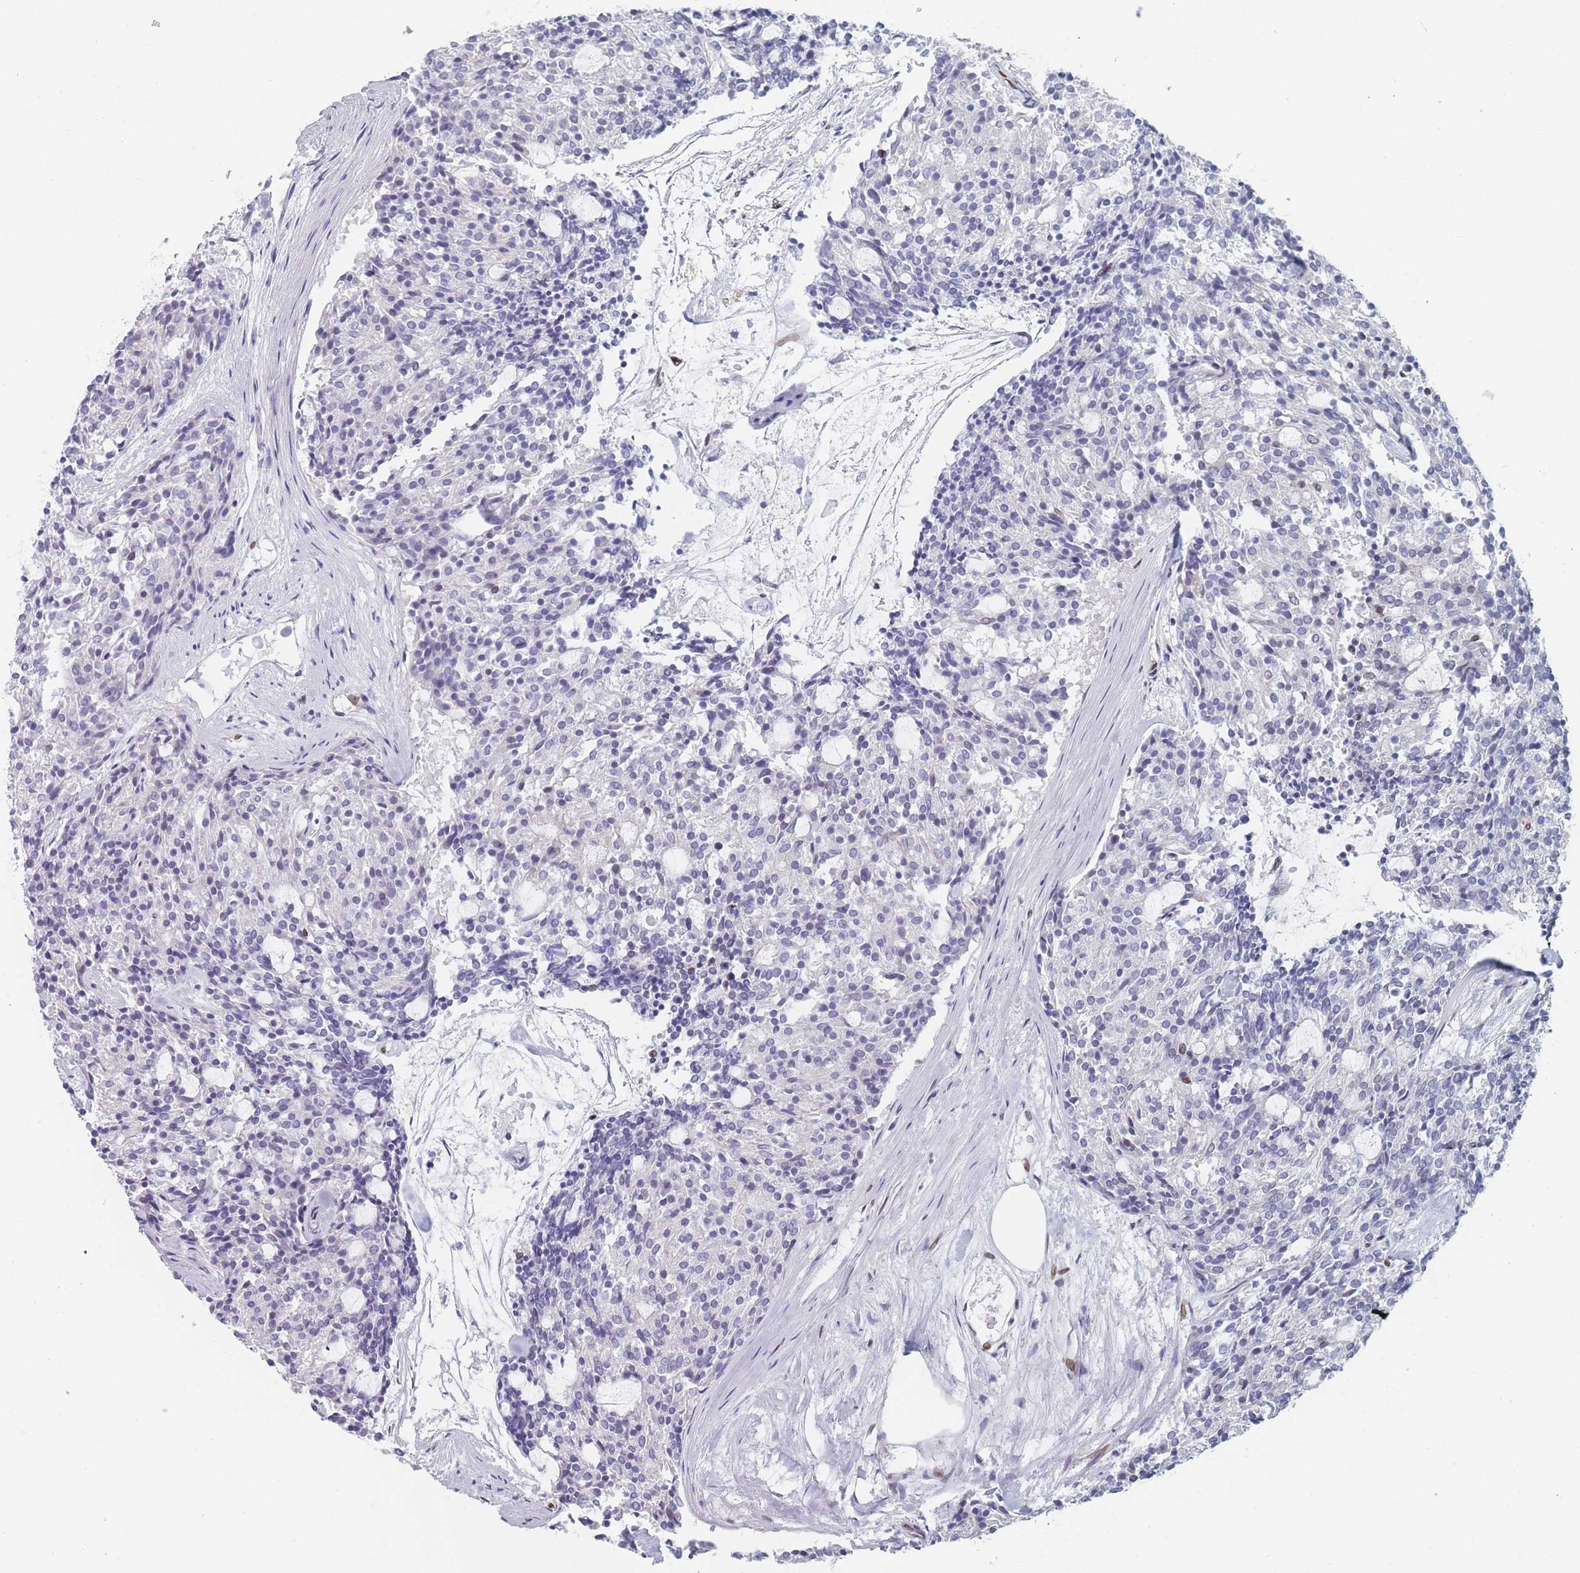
{"staining": {"intensity": "weak", "quantity": "<25%", "location": "cytoplasmic/membranous,nuclear"}, "tissue": "carcinoid", "cell_type": "Tumor cells", "image_type": "cancer", "snomed": [{"axis": "morphology", "description": "Carcinoid, malignant, NOS"}, {"axis": "topography", "description": "Pancreas"}], "caption": "Human carcinoid stained for a protein using IHC displays no staining in tumor cells.", "gene": "ZBTB1", "patient": {"sex": "female", "age": 54}}